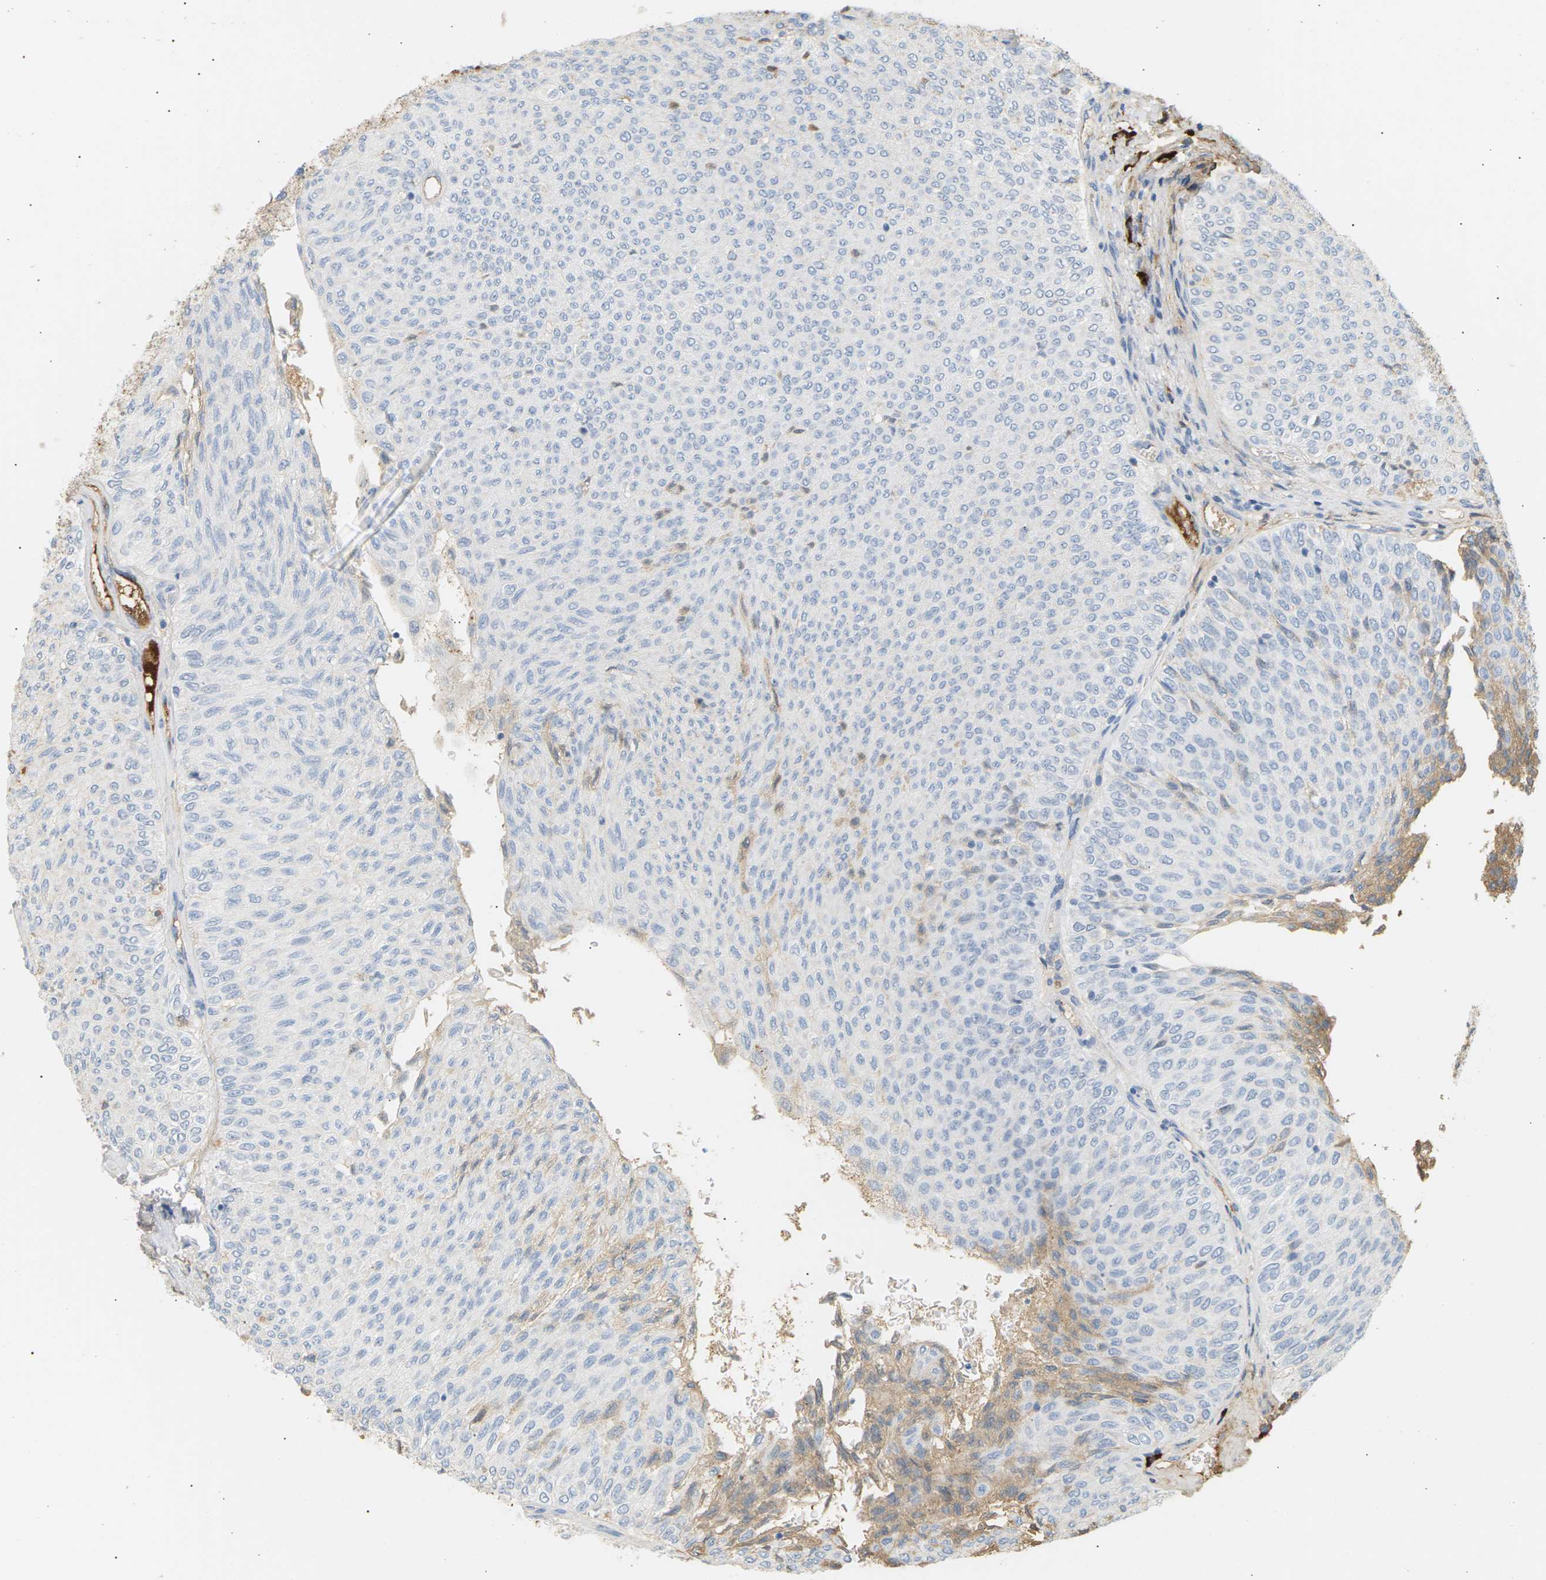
{"staining": {"intensity": "weak", "quantity": "<25%", "location": "cytoplasmic/membranous"}, "tissue": "urothelial cancer", "cell_type": "Tumor cells", "image_type": "cancer", "snomed": [{"axis": "morphology", "description": "Urothelial carcinoma, Low grade"}, {"axis": "topography", "description": "Urinary bladder"}], "caption": "Human low-grade urothelial carcinoma stained for a protein using immunohistochemistry reveals no positivity in tumor cells.", "gene": "IGLC3", "patient": {"sex": "male", "age": 78}}